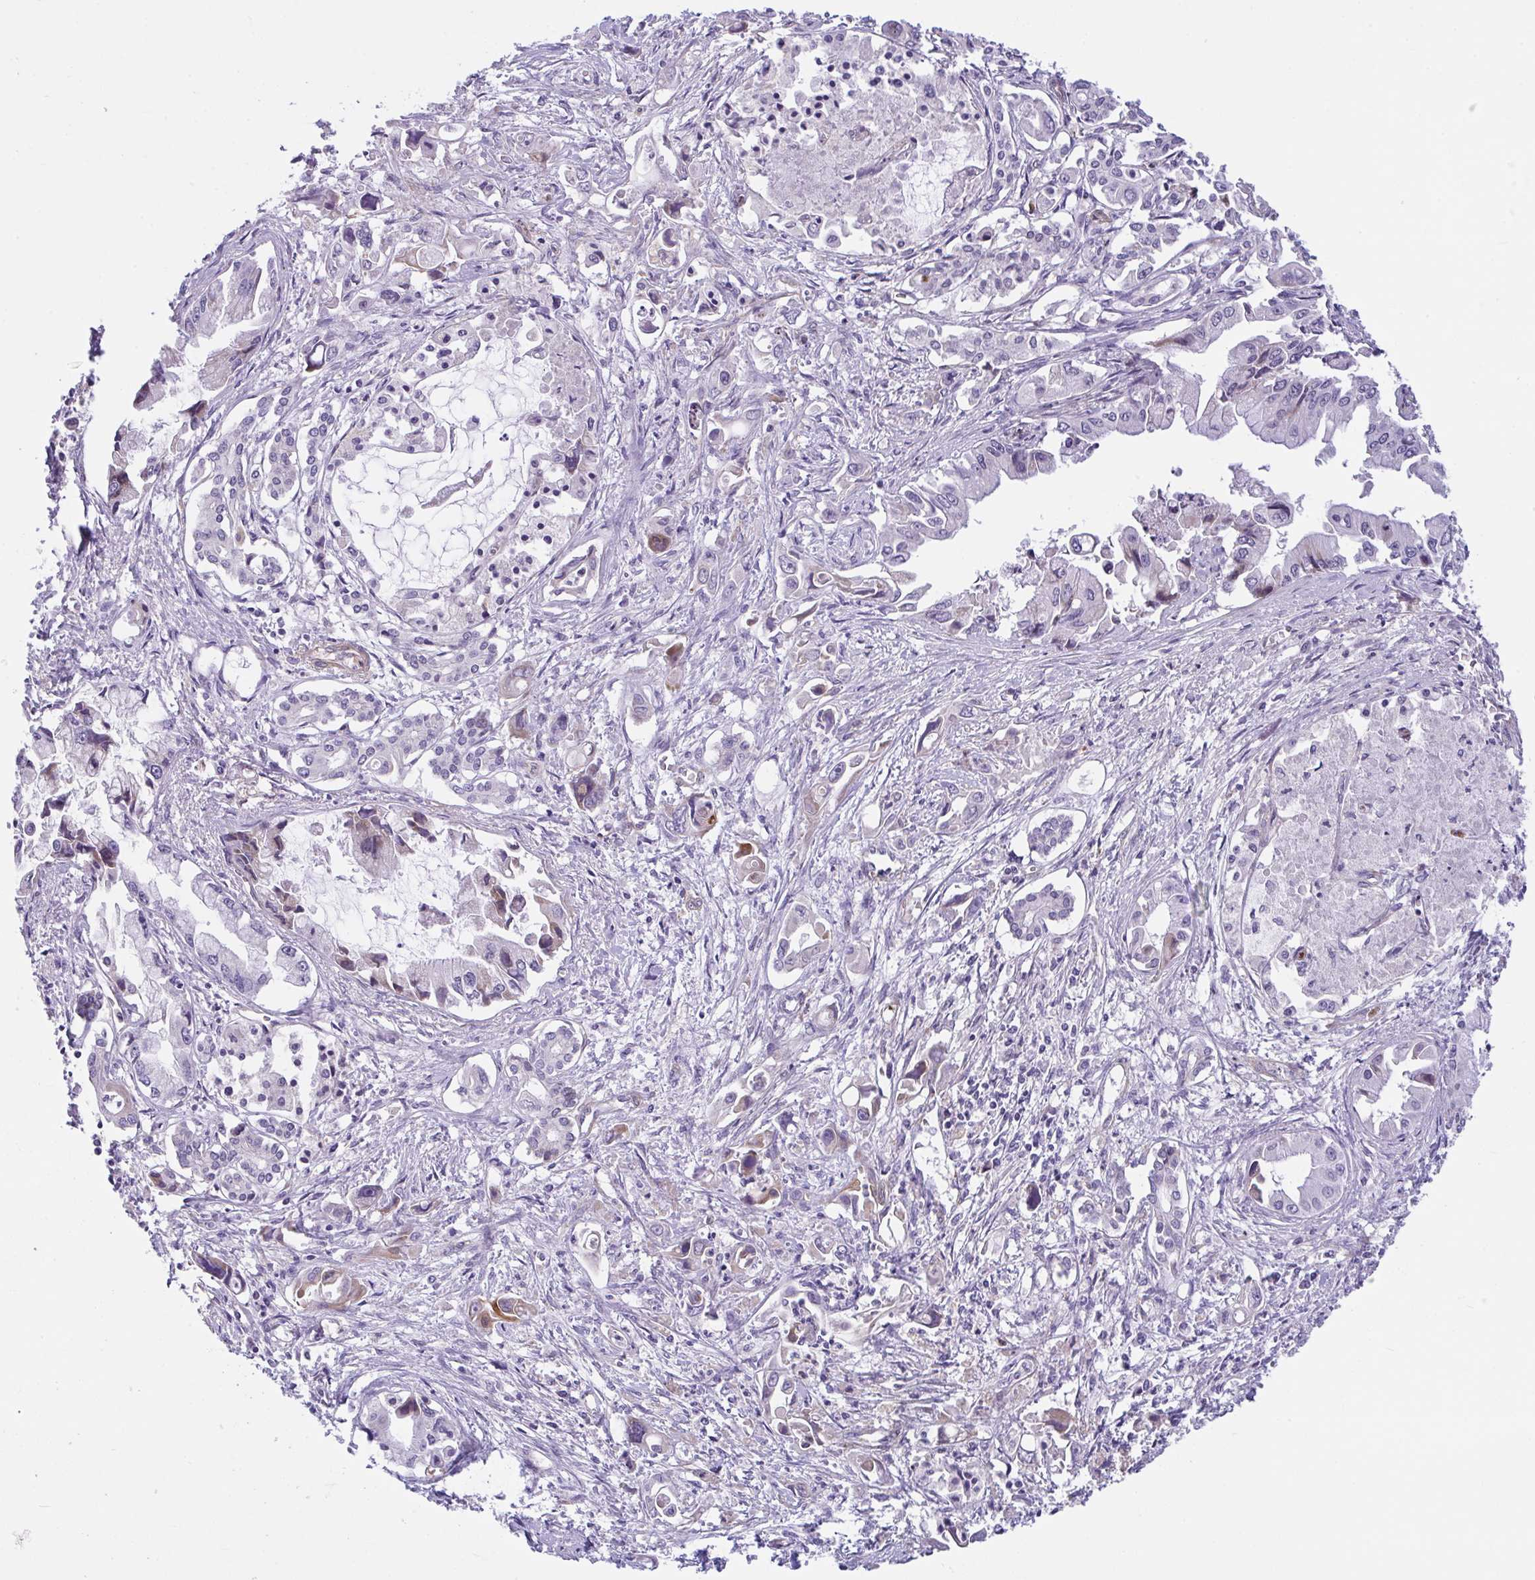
{"staining": {"intensity": "negative", "quantity": "none", "location": "none"}, "tissue": "pancreatic cancer", "cell_type": "Tumor cells", "image_type": "cancer", "snomed": [{"axis": "morphology", "description": "Adenocarcinoma, NOS"}, {"axis": "topography", "description": "Pancreas"}], "caption": "Tumor cells are negative for brown protein staining in adenocarcinoma (pancreatic).", "gene": "RHOXF1", "patient": {"sex": "male", "age": 84}}